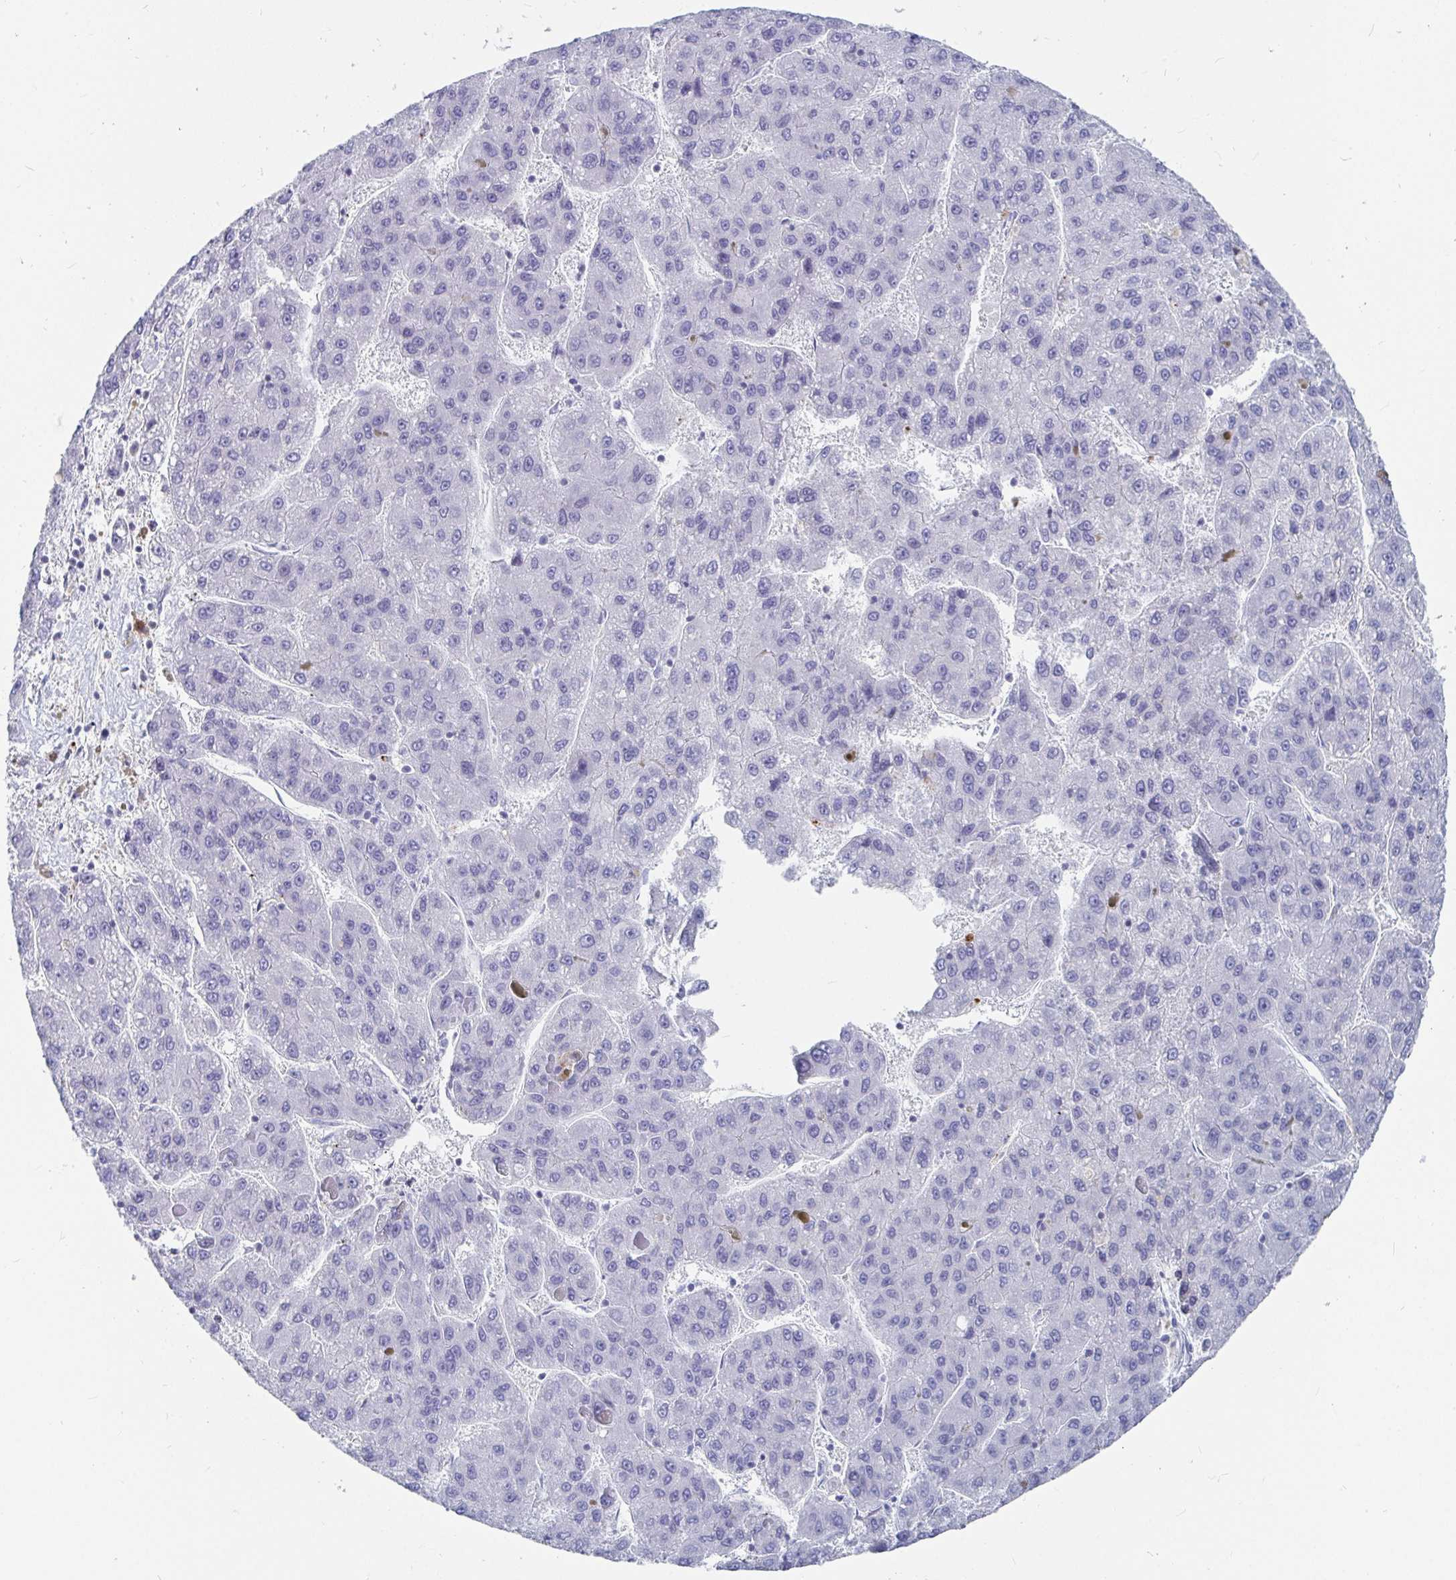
{"staining": {"intensity": "negative", "quantity": "none", "location": "none"}, "tissue": "liver cancer", "cell_type": "Tumor cells", "image_type": "cancer", "snomed": [{"axis": "morphology", "description": "Carcinoma, Hepatocellular, NOS"}, {"axis": "topography", "description": "Liver"}], "caption": "Liver hepatocellular carcinoma stained for a protein using immunohistochemistry shows no positivity tumor cells.", "gene": "ZFP82", "patient": {"sex": "female", "age": 82}}